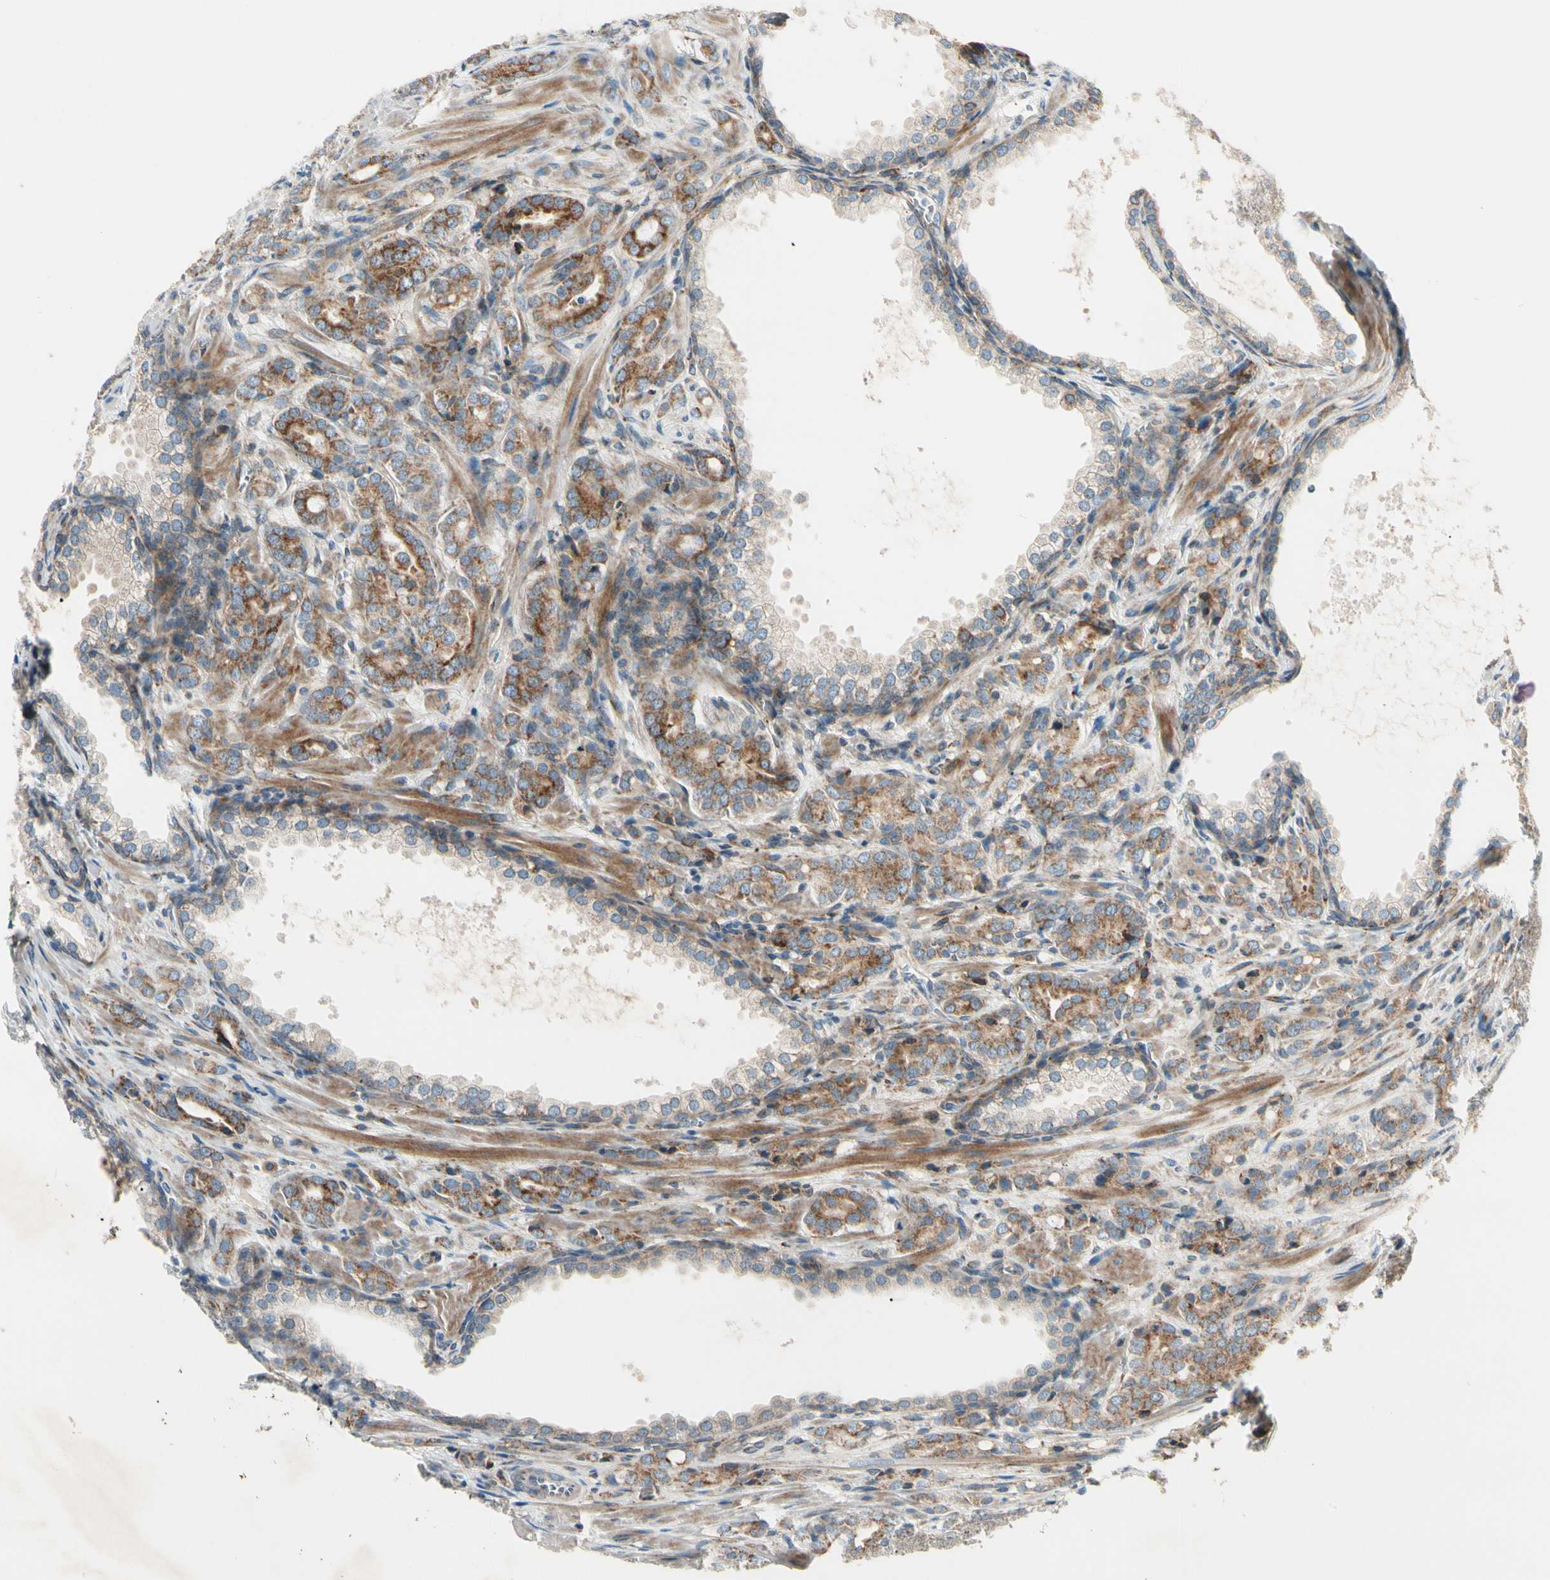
{"staining": {"intensity": "moderate", "quantity": ">75%", "location": "cytoplasmic/membranous"}, "tissue": "prostate cancer", "cell_type": "Tumor cells", "image_type": "cancer", "snomed": [{"axis": "morphology", "description": "Adenocarcinoma, High grade"}, {"axis": "topography", "description": "Prostate"}], "caption": "High-power microscopy captured an immunohistochemistry image of prostate adenocarcinoma (high-grade), revealing moderate cytoplasmic/membranous positivity in approximately >75% of tumor cells.", "gene": "MRPL9", "patient": {"sex": "male", "age": 64}}